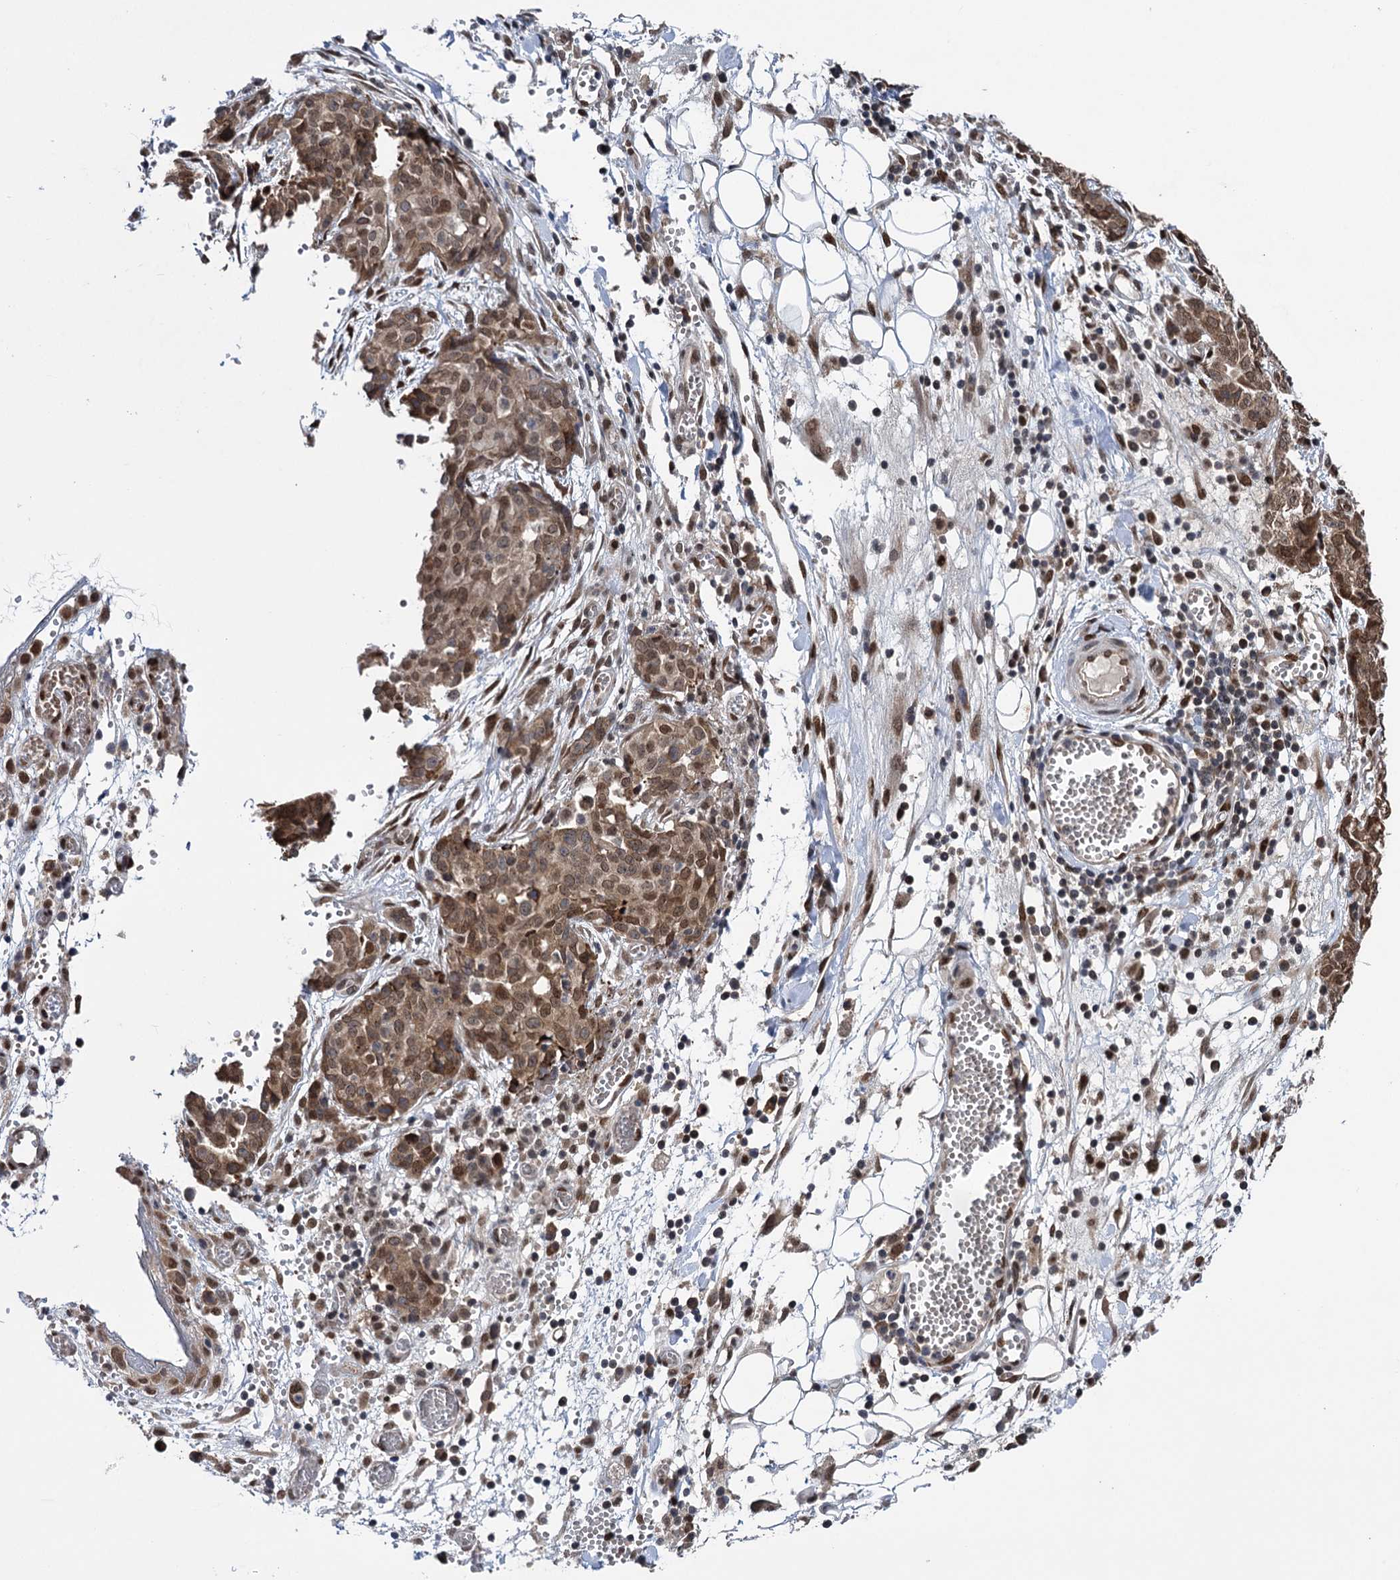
{"staining": {"intensity": "moderate", "quantity": ">75%", "location": "cytoplasmic/membranous,nuclear"}, "tissue": "ovarian cancer", "cell_type": "Tumor cells", "image_type": "cancer", "snomed": [{"axis": "morphology", "description": "Cystadenocarcinoma, serous, NOS"}, {"axis": "topography", "description": "Soft tissue"}, {"axis": "topography", "description": "Ovary"}], "caption": "This image displays IHC staining of human ovarian cancer (serous cystadenocarcinoma), with medium moderate cytoplasmic/membranous and nuclear positivity in about >75% of tumor cells.", "gene": "MESD", "patient": {"sex": "female", "age": 57}}